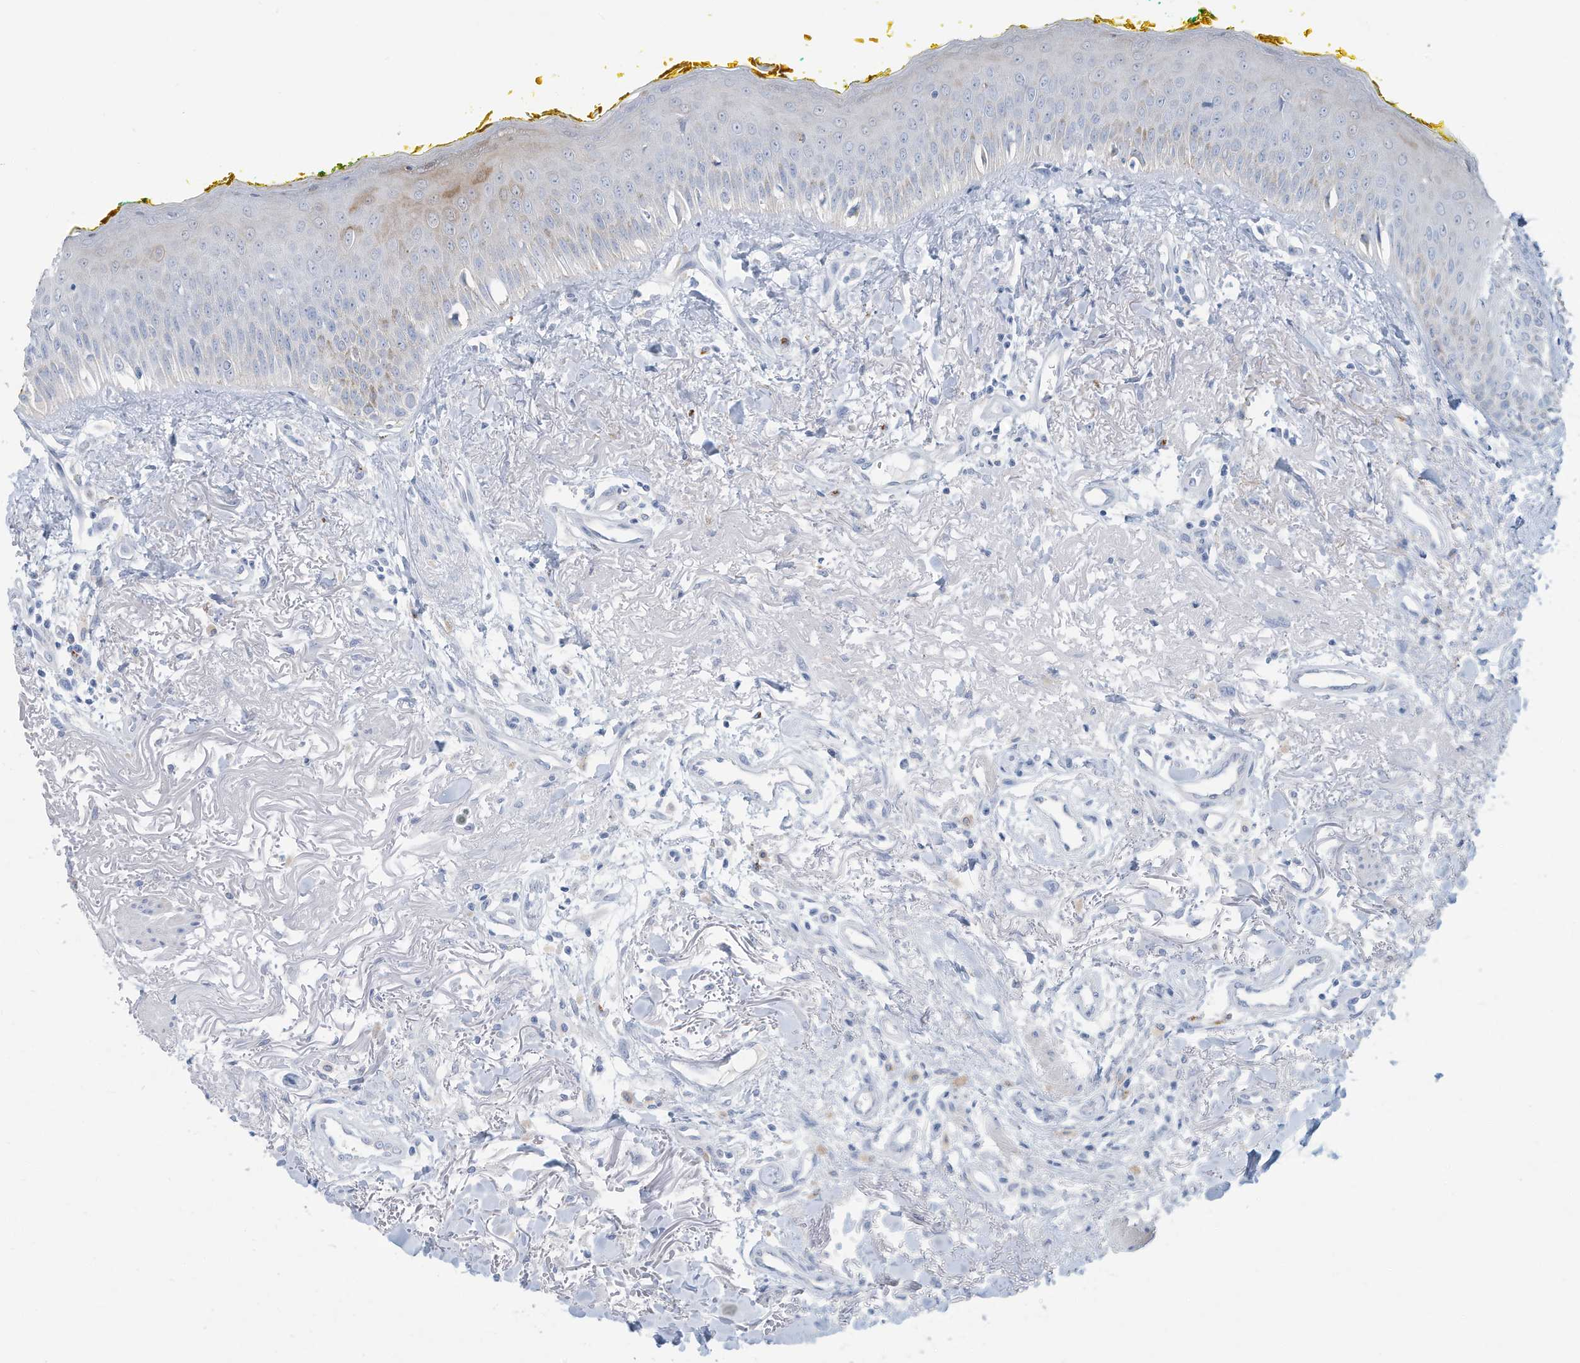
{"staining": {"intensity": "negative", "quantity": "none", "location": "none"}, "tissue": "oral mucosa", "cell_type": "Squamous epithelial cells", "image_type": "normal", "snomed": [{"axis": "morphology", "description": "Normal tissue, NOS"}, {"axis": "topography", "description": "Oral tissue"}], "caption": "Immunohistochemistry histopathology image of unremarkable oral mucosa stained for a protein (brown), which demonstrates no expression in squamous epithelial cells. (Stains: DAB IHC with hematoxylin counter stain, Microscopy: brightfield microscopy at high magnification).", "gene": "ERI2", "patient": {"sex": "female", "age": 70}}